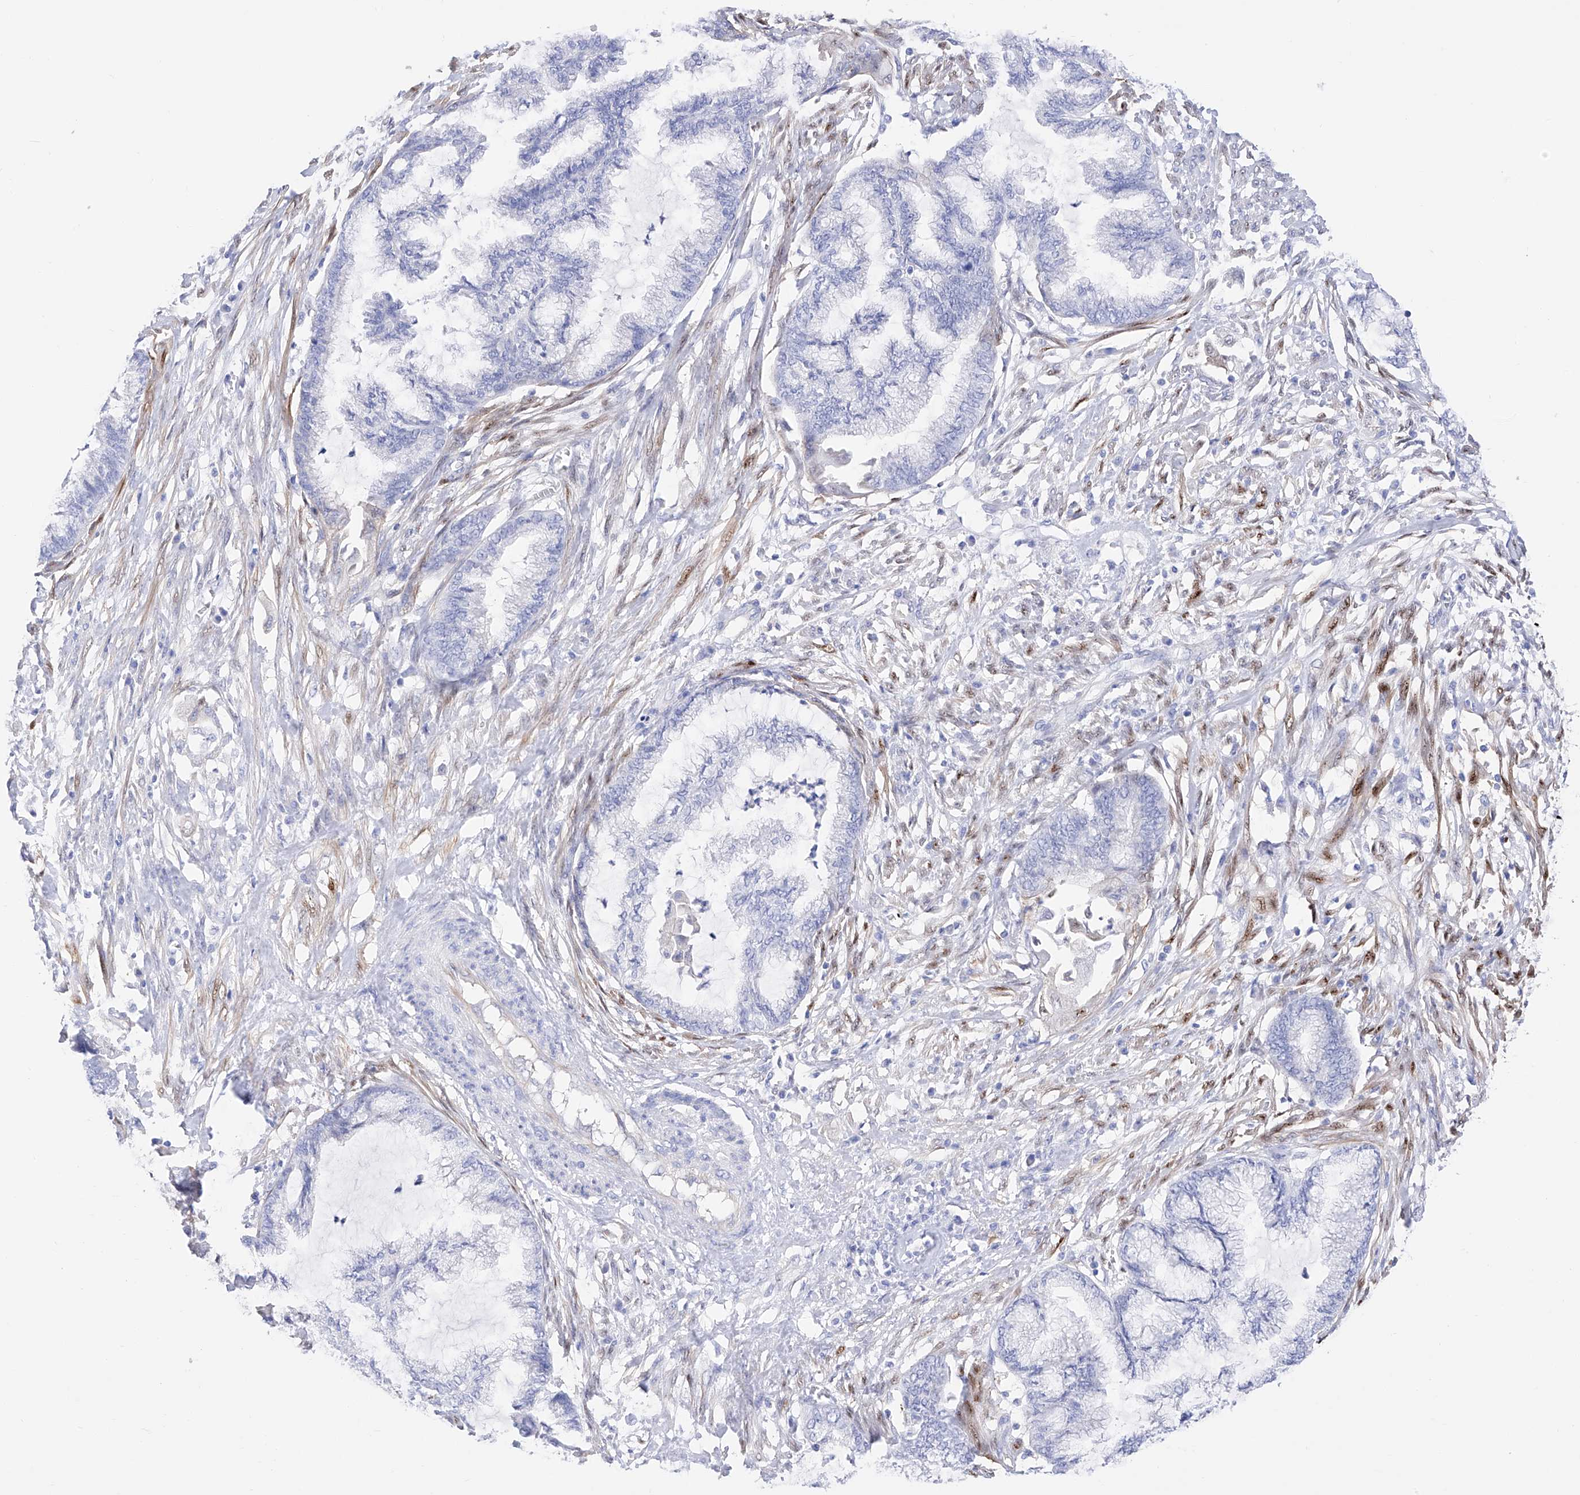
{"staining": {"intensity": "negative", "quantity": "none", "location": "none"}, "tissue": "endometrial cancer", "cell_type": "Tumor cells", "image_type": "cancer", "snomed": [{"axis": "morphology", "description": "Adenocarcinoma, NOS"}, {"axis": "topography", "description": "Endometrium"}], "caption": "Immunohistochemistry histopathology image of adenocarcinoma (endometrial) stained for a protein (brown), which exhibits no positivity in tumor cells.", "gene": "TRPC7", "patient": {"sex": "female", "age": 86}}